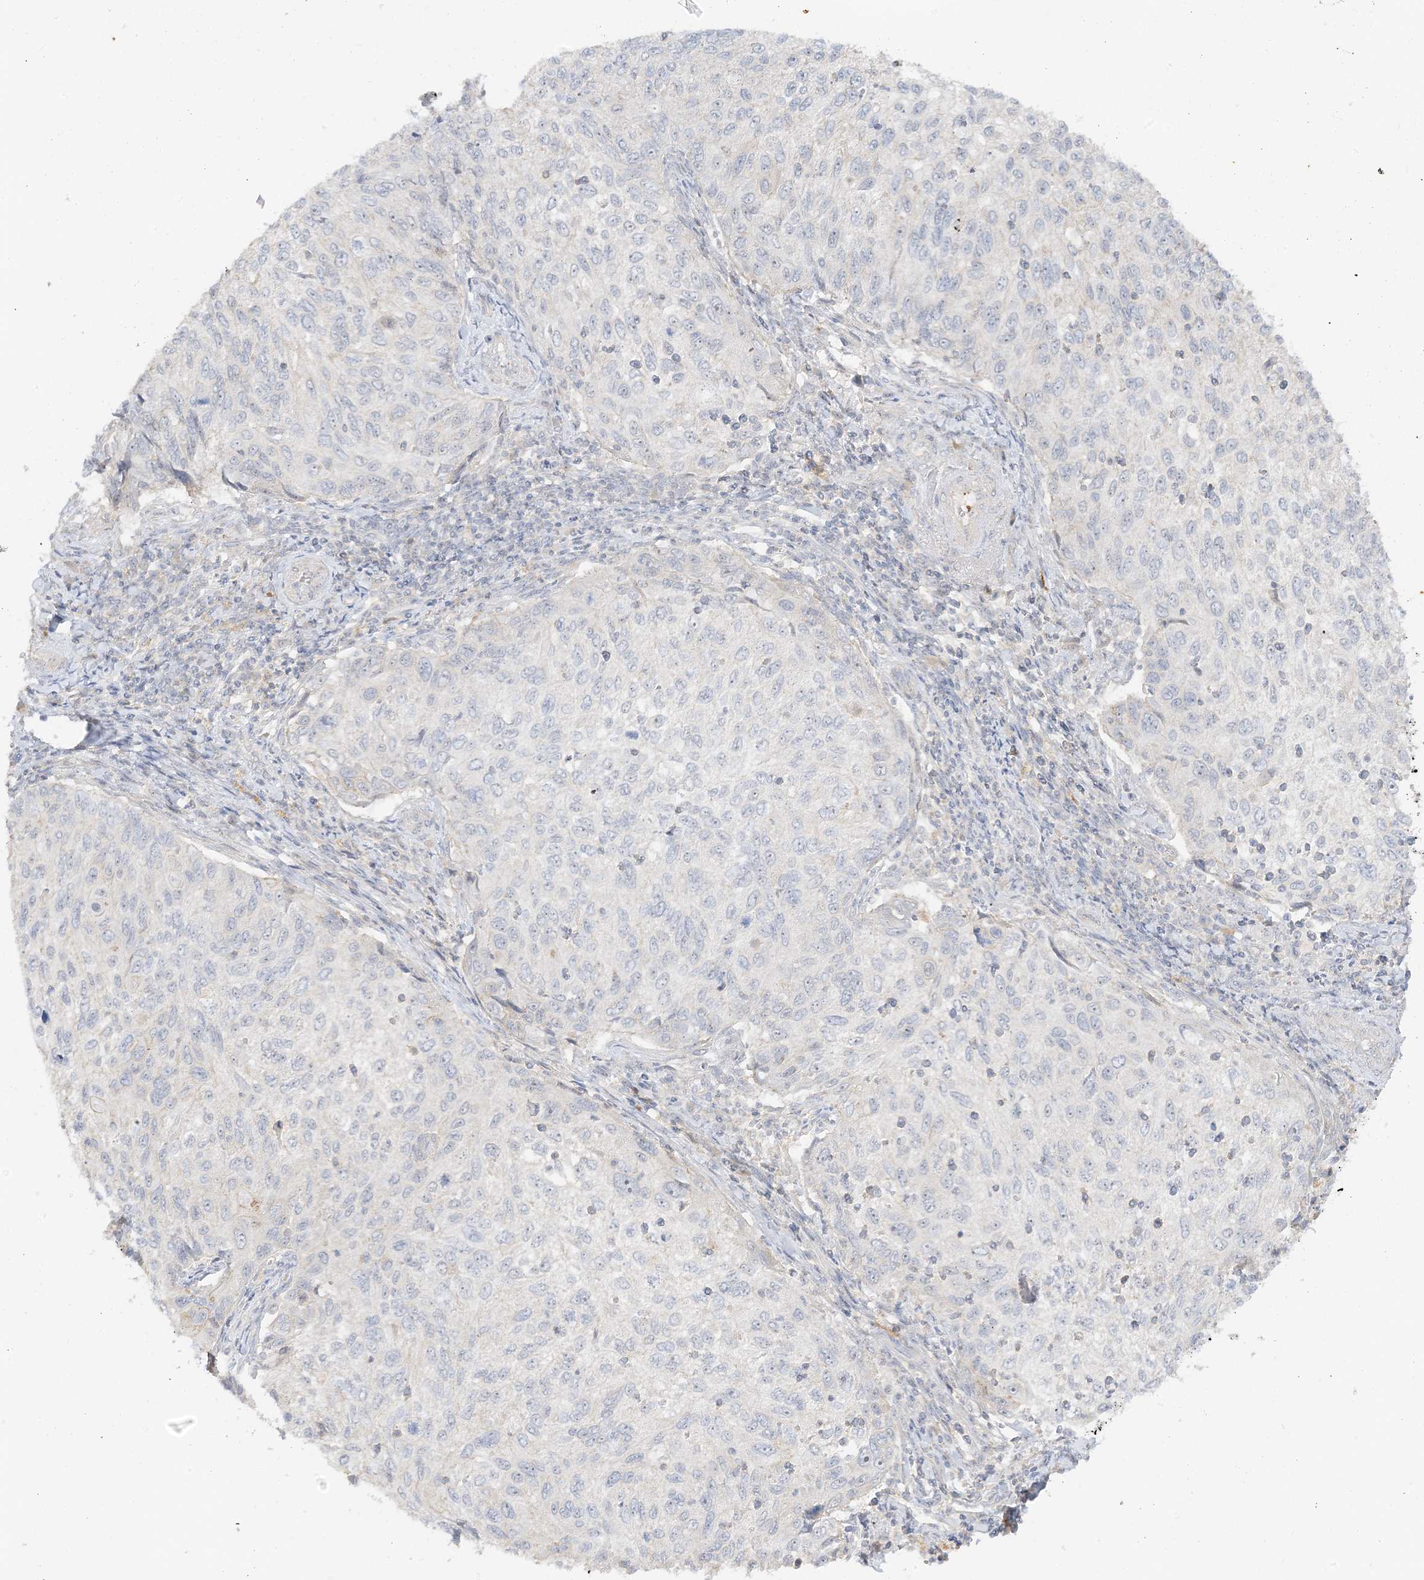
{"staining": {"intensity": "negative", "quantity": "none", "location": "none"}, "tissue": "cervical cancer", "cell_type": "Tumor cells", "image_type": "cancer", "snomed": [{"axis": "morphology", "description": "Squamous cell carcinoma, NOS"}, {"axis": "topography", "description": "Cervix"}], "caption": "A high-resolution image shows immunohistochemistry staining of cervical cancer (squamous cell carcinoma), which reveals no significant positivity in tumor cells.", "gene": "ETAA1", "patient": {"sex": "female", "age": 70}}